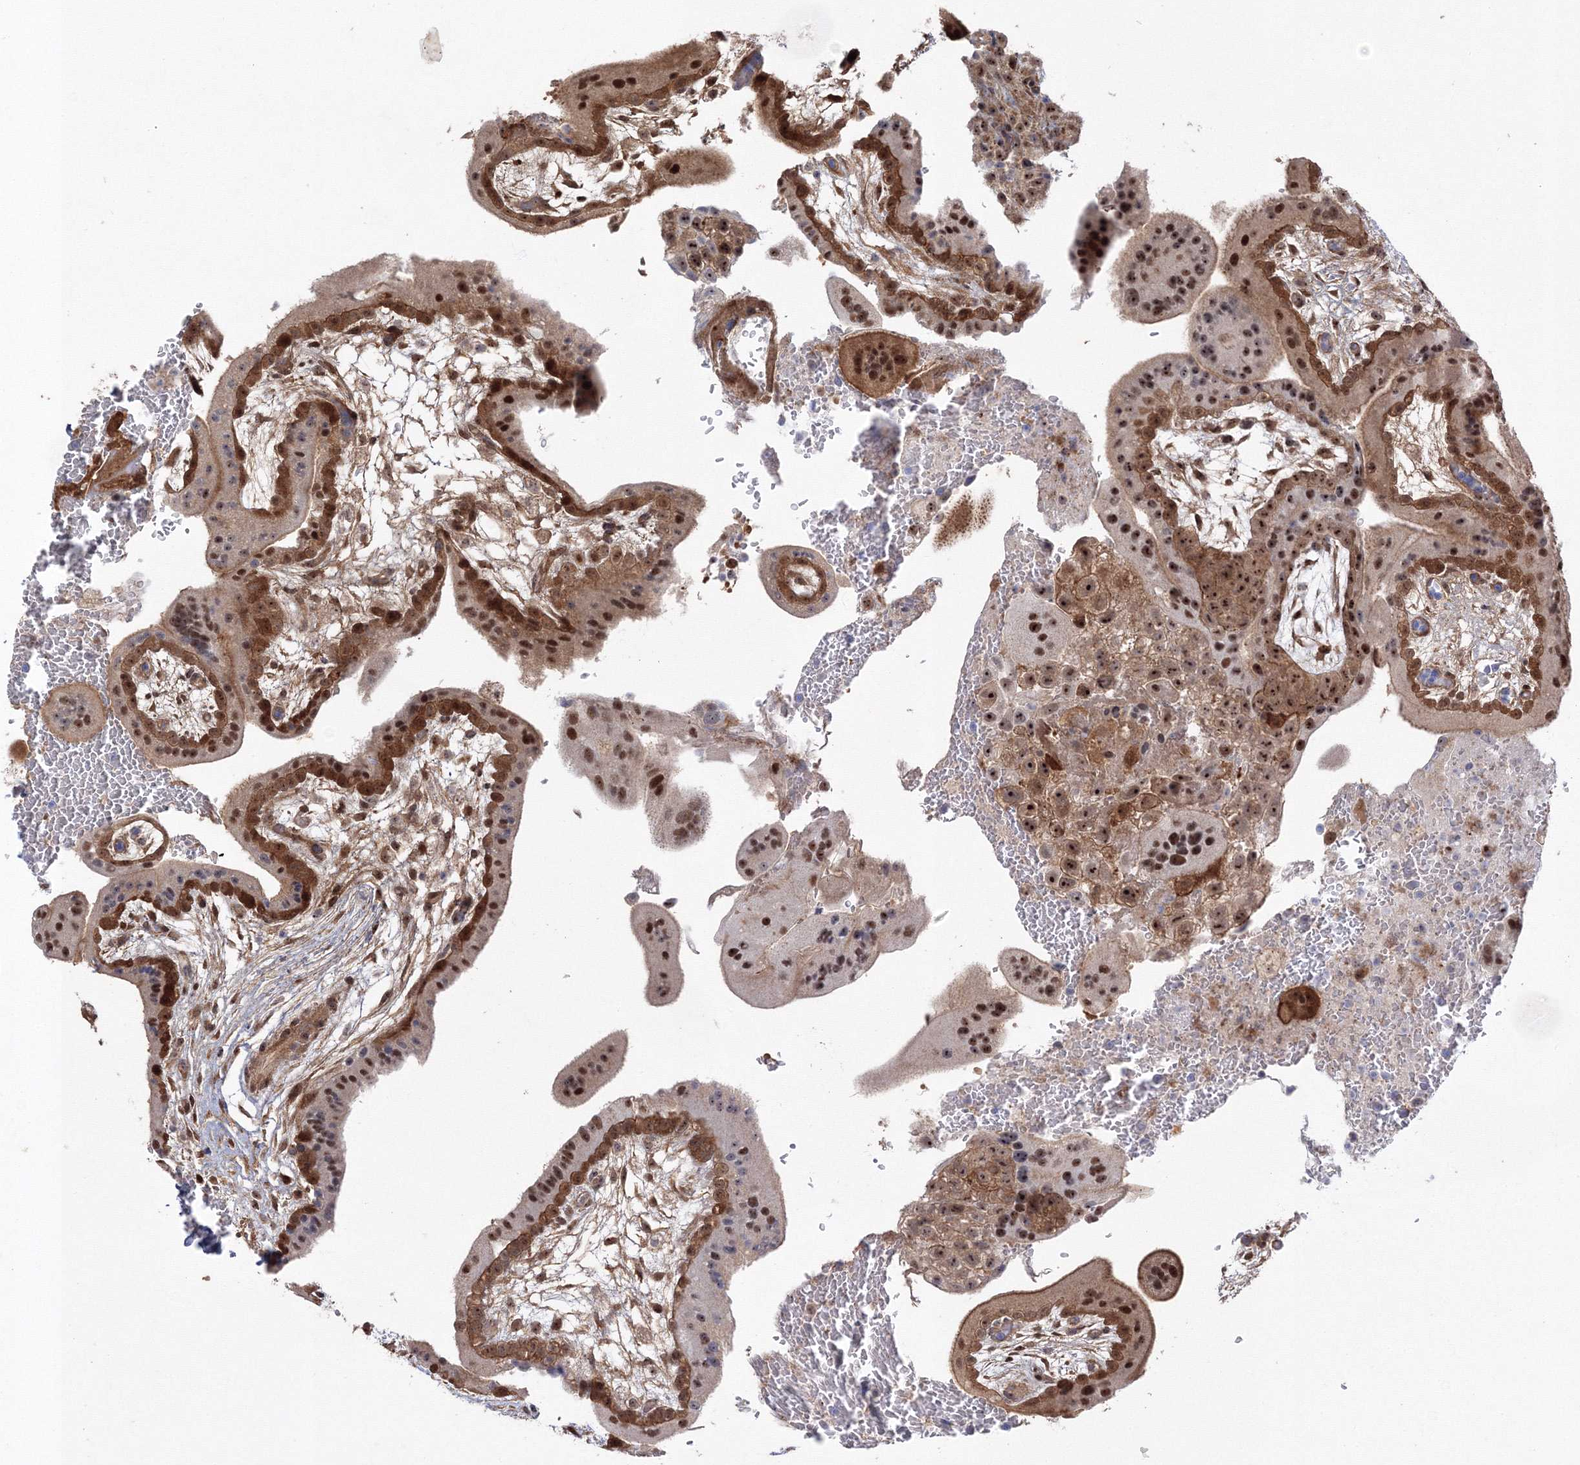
{"staining": {"intensity": "strong", "quantity": ">75%", "location": "cytoplasmic/membranous,nuclear"}, "tissue": "placenta", "cell_type": "Decidual cells", "image_type": "normal", "snomed": [{"axis": "morphology", "description": "Normal tissue, NOS"}, {"axis": "topography", "description": "Placenta"}], "caption": "Immunohistochemical staining of normal placenta shows strong cytoplasmic/membranous,nuclear protein positivity in approximately >75% of decidual cells. The protein of interest is shown in brown color, while the nuclei are stained blue.", "gene": "NPM3", "patient": {"sex": "female", "age": 35}}